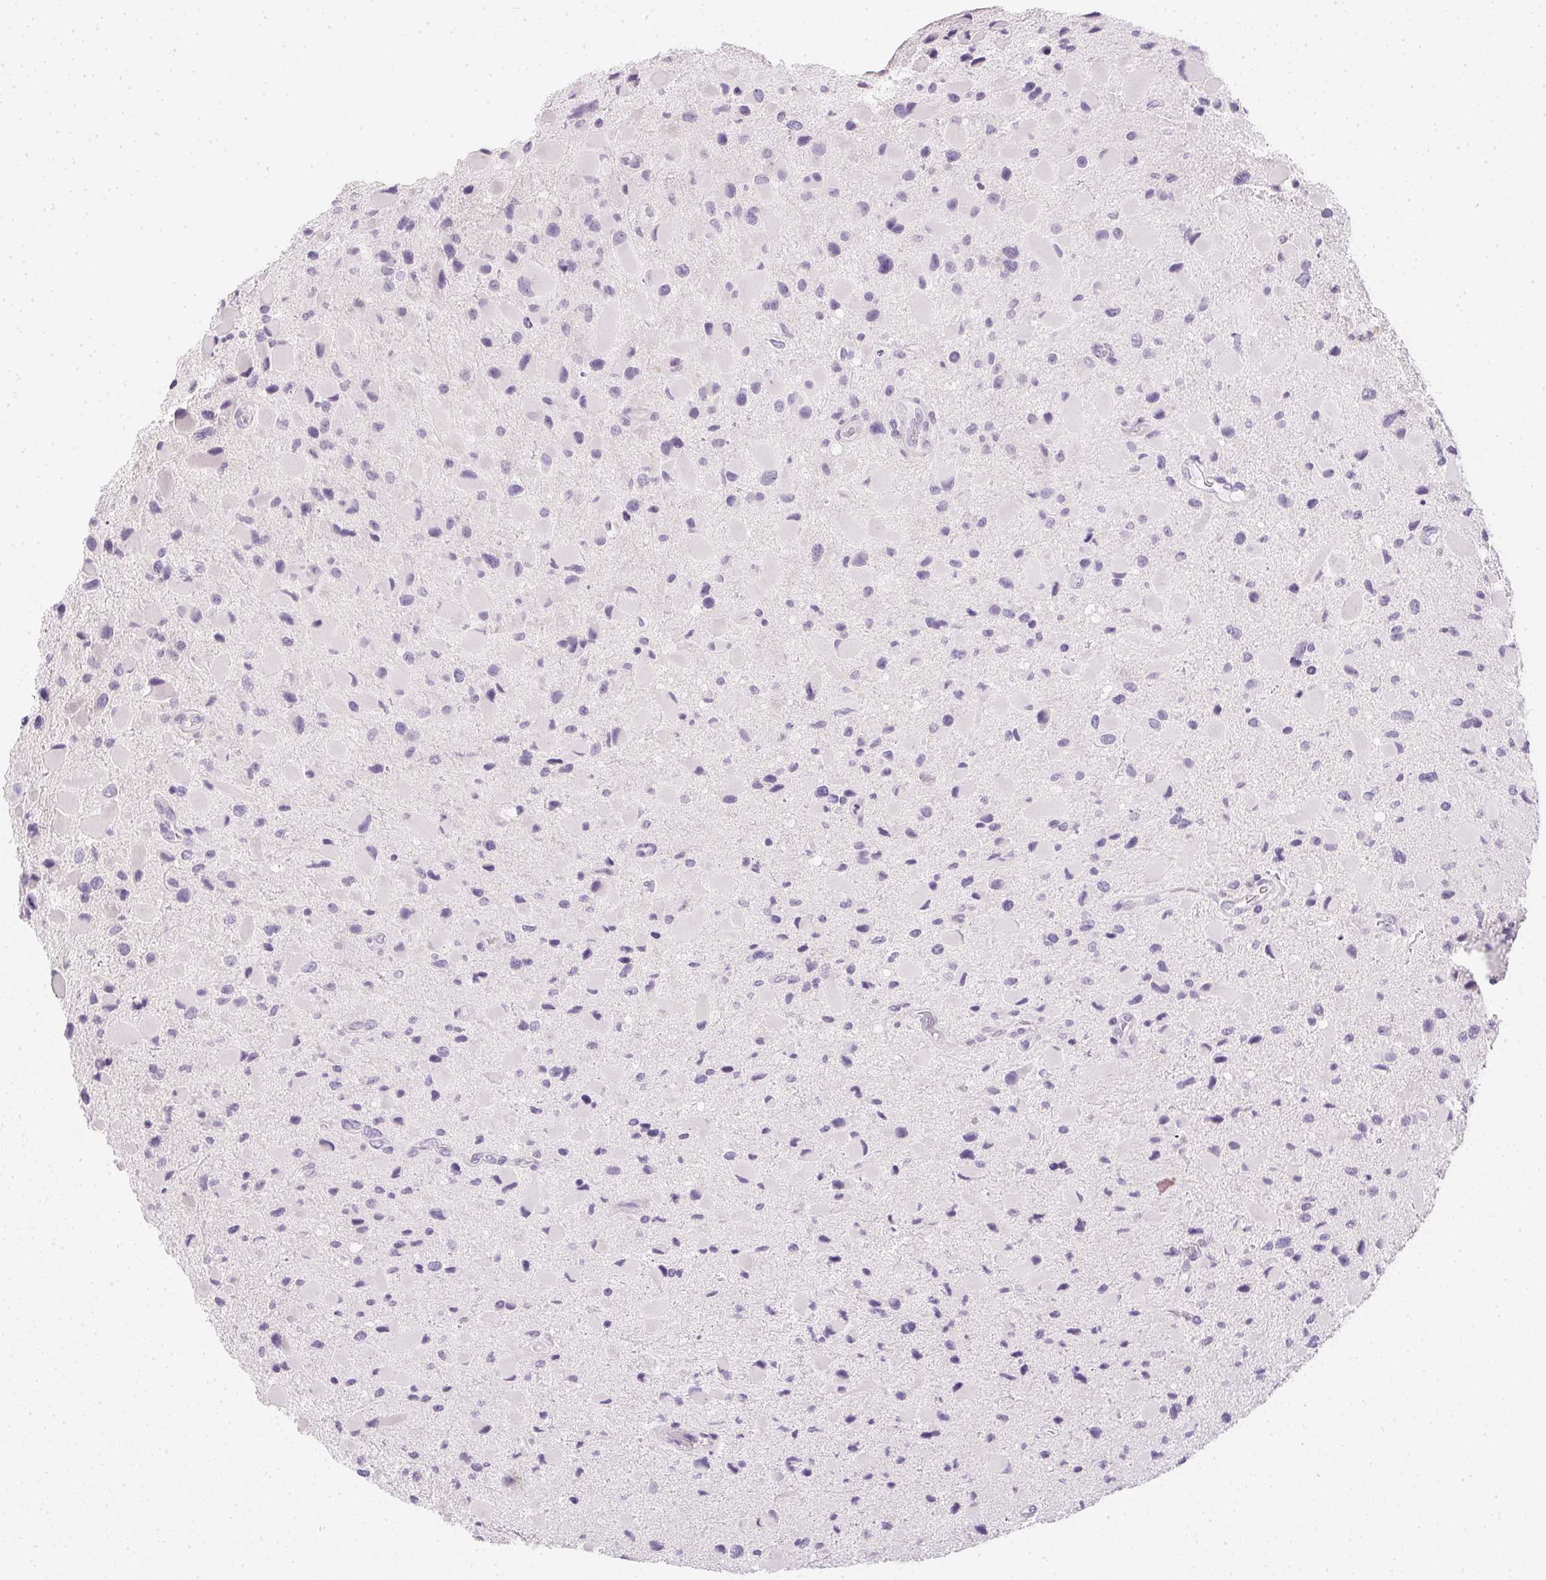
{"staining": {"intensity": "negative", "quantity": "none", "location": "none"}, "tissue": "glioma", "cell_type": "Tumor cells", "image_type": "cancer", "snomed": [{"axis": "morphology", "description": "Glioma, malignant, Low grade"}, {"axis": "topography", "description": "Brain"}], "caption": "Malignant low-grade glioma was stained to show a protein in brown. There is no significant staining in tumor cells.", "gene": "PPY", "patient": {"sex": "female", "age": 32}}